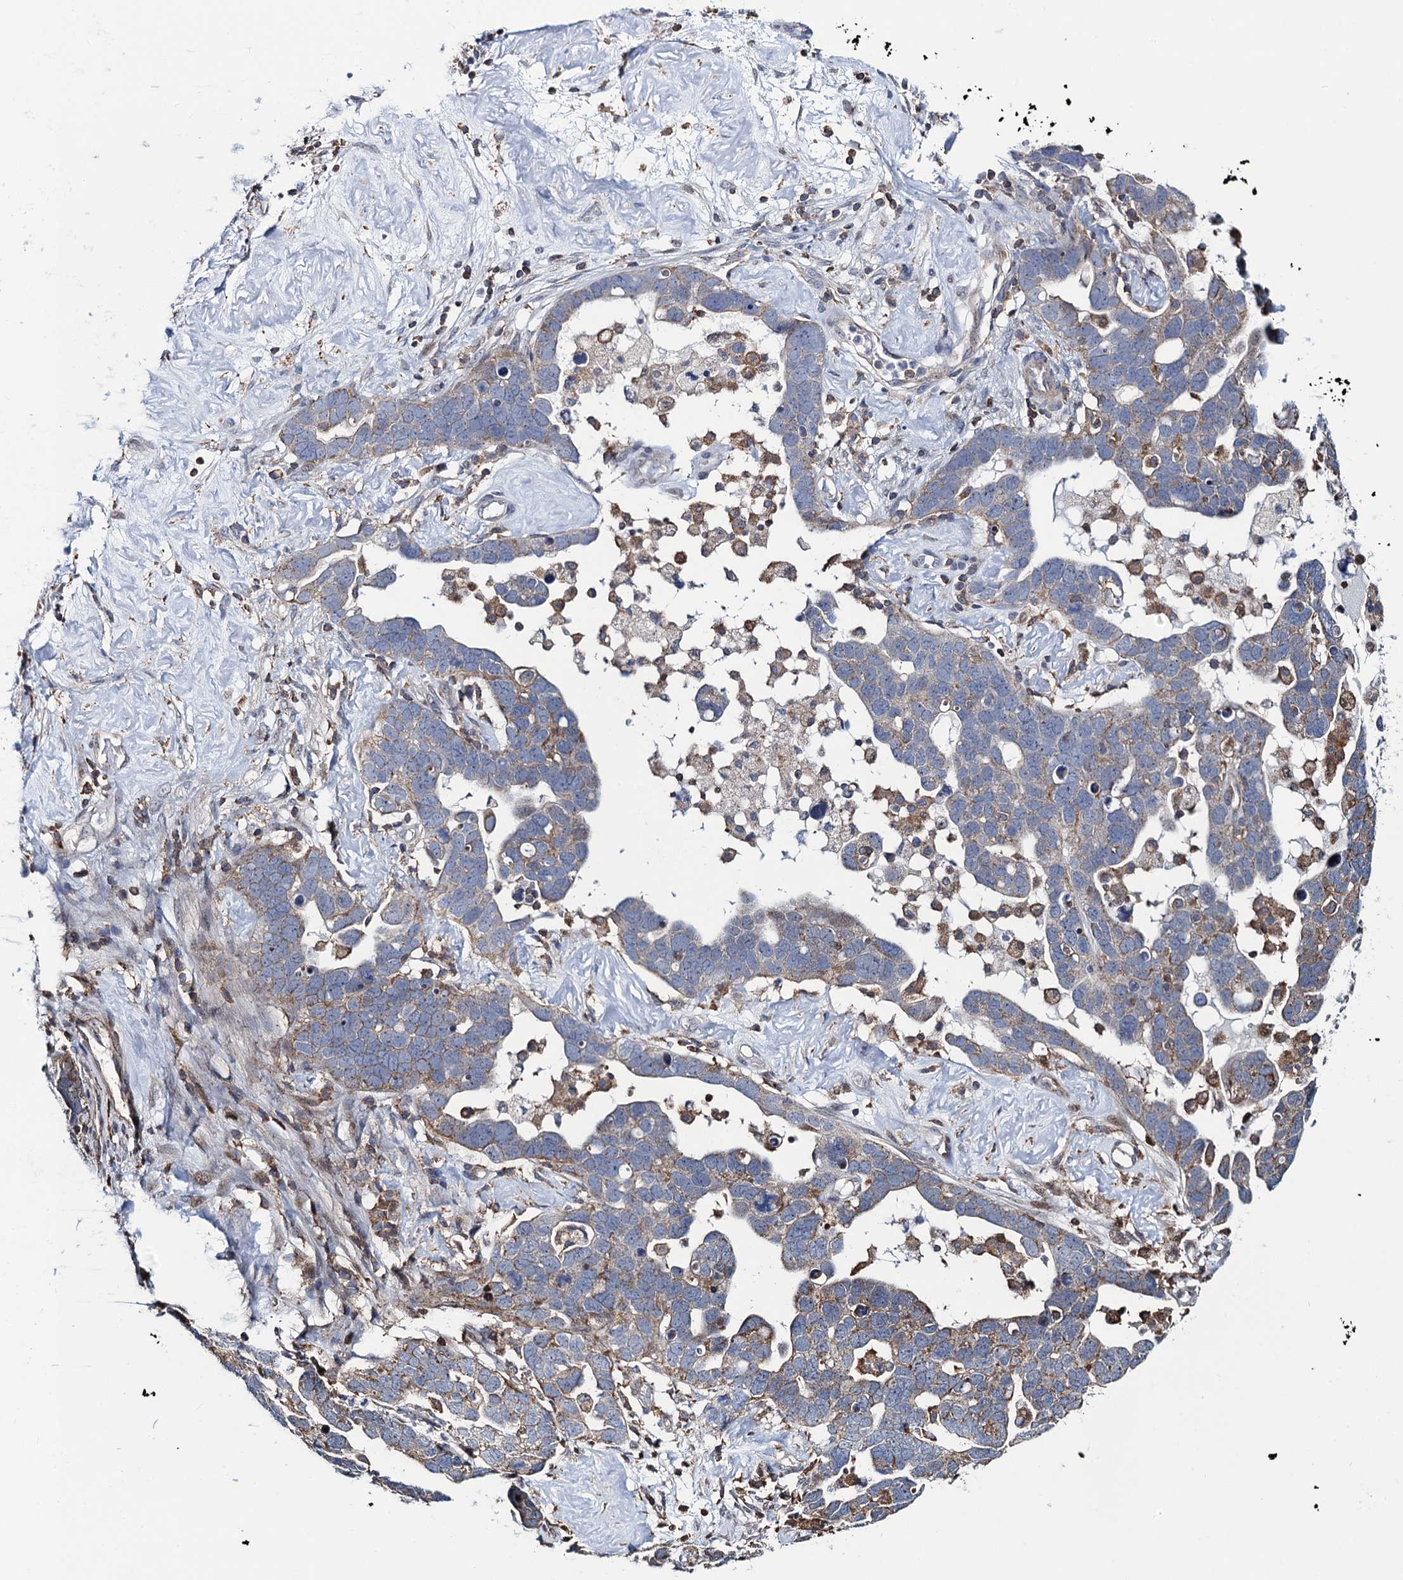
{"staining": {"intensity": "weak", "quantity": "<25%", "location": "cytoplasmic/membranous"}, "tissue": "ovarian cancer", "cell_type": "Tumor cells", "image_type": "cancer", "snomed": [{"axis": "morphology", "description": "Cystadenocarcinoma, serous, NOS"}, {"axis": "topography", "description": "Ovary"}], "caption": "Immunohistochemical staining of human ovarian cancer reveals no significant staining in tumor cells. (DAB immunohistochemistry (IHC) with hematoxylin counter stain).", "gene": "CCDC102A", "patient": {"sex": "female", "age": 54}}